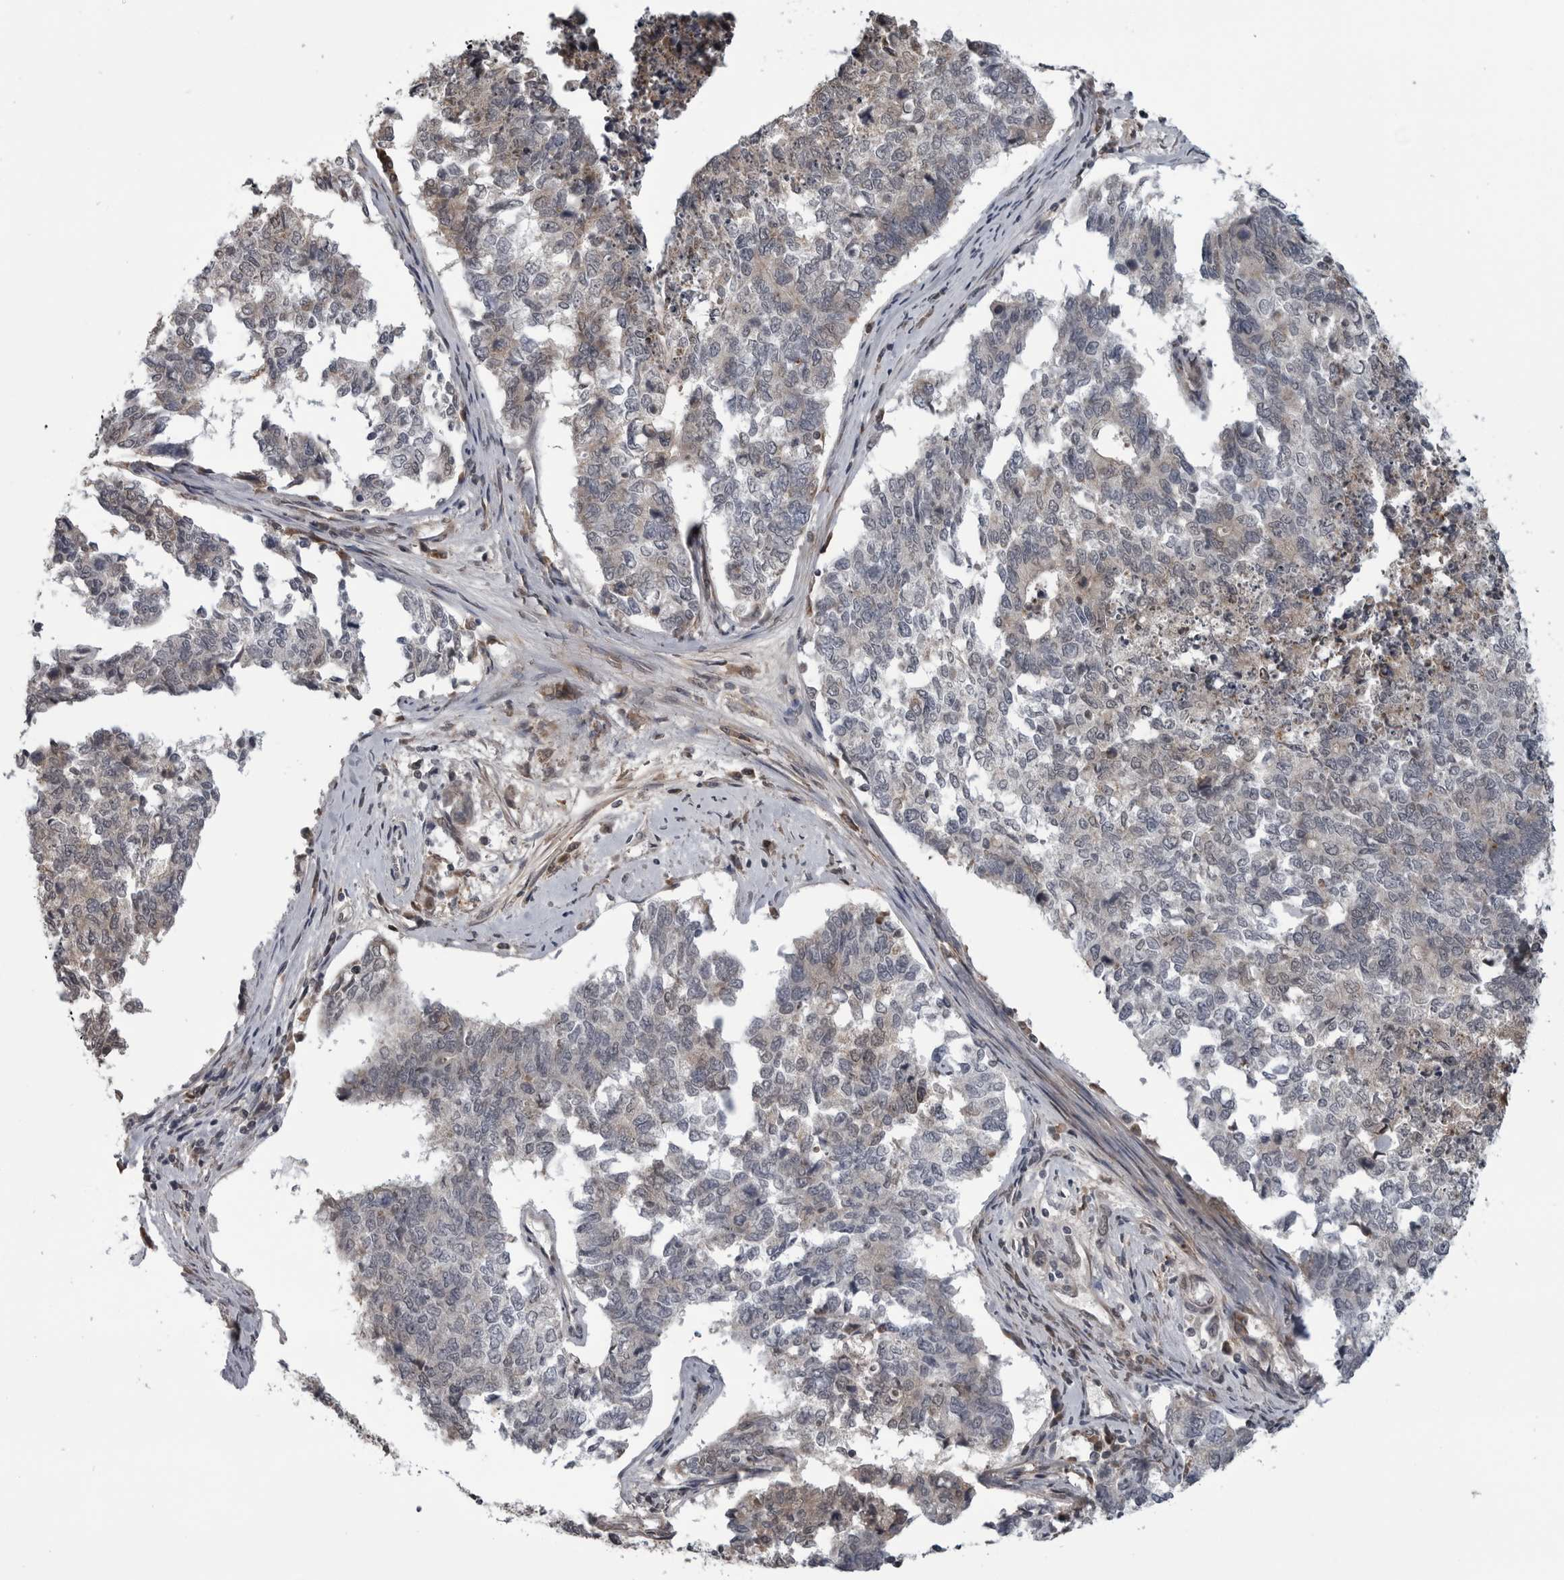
{"staining": {"intensity": "weak", "quantity": "<25%", "location": "cytoplasmic/membranous"}, "tissue": "cervical cancer", "cell_type": "Tumor cells", "image_type": "cancer", "snomed": [{"axis": "morphology", "description": "Squamous cell carcinoma, NOS"}, {"axis": "topography", "description": "Cervix"}], "caption": "The photomicrograph shows no significant positivity in tumor cells of cervical cancer.", "gene": "FAAP100", "patient": {"sex": "female", "age": 63}}